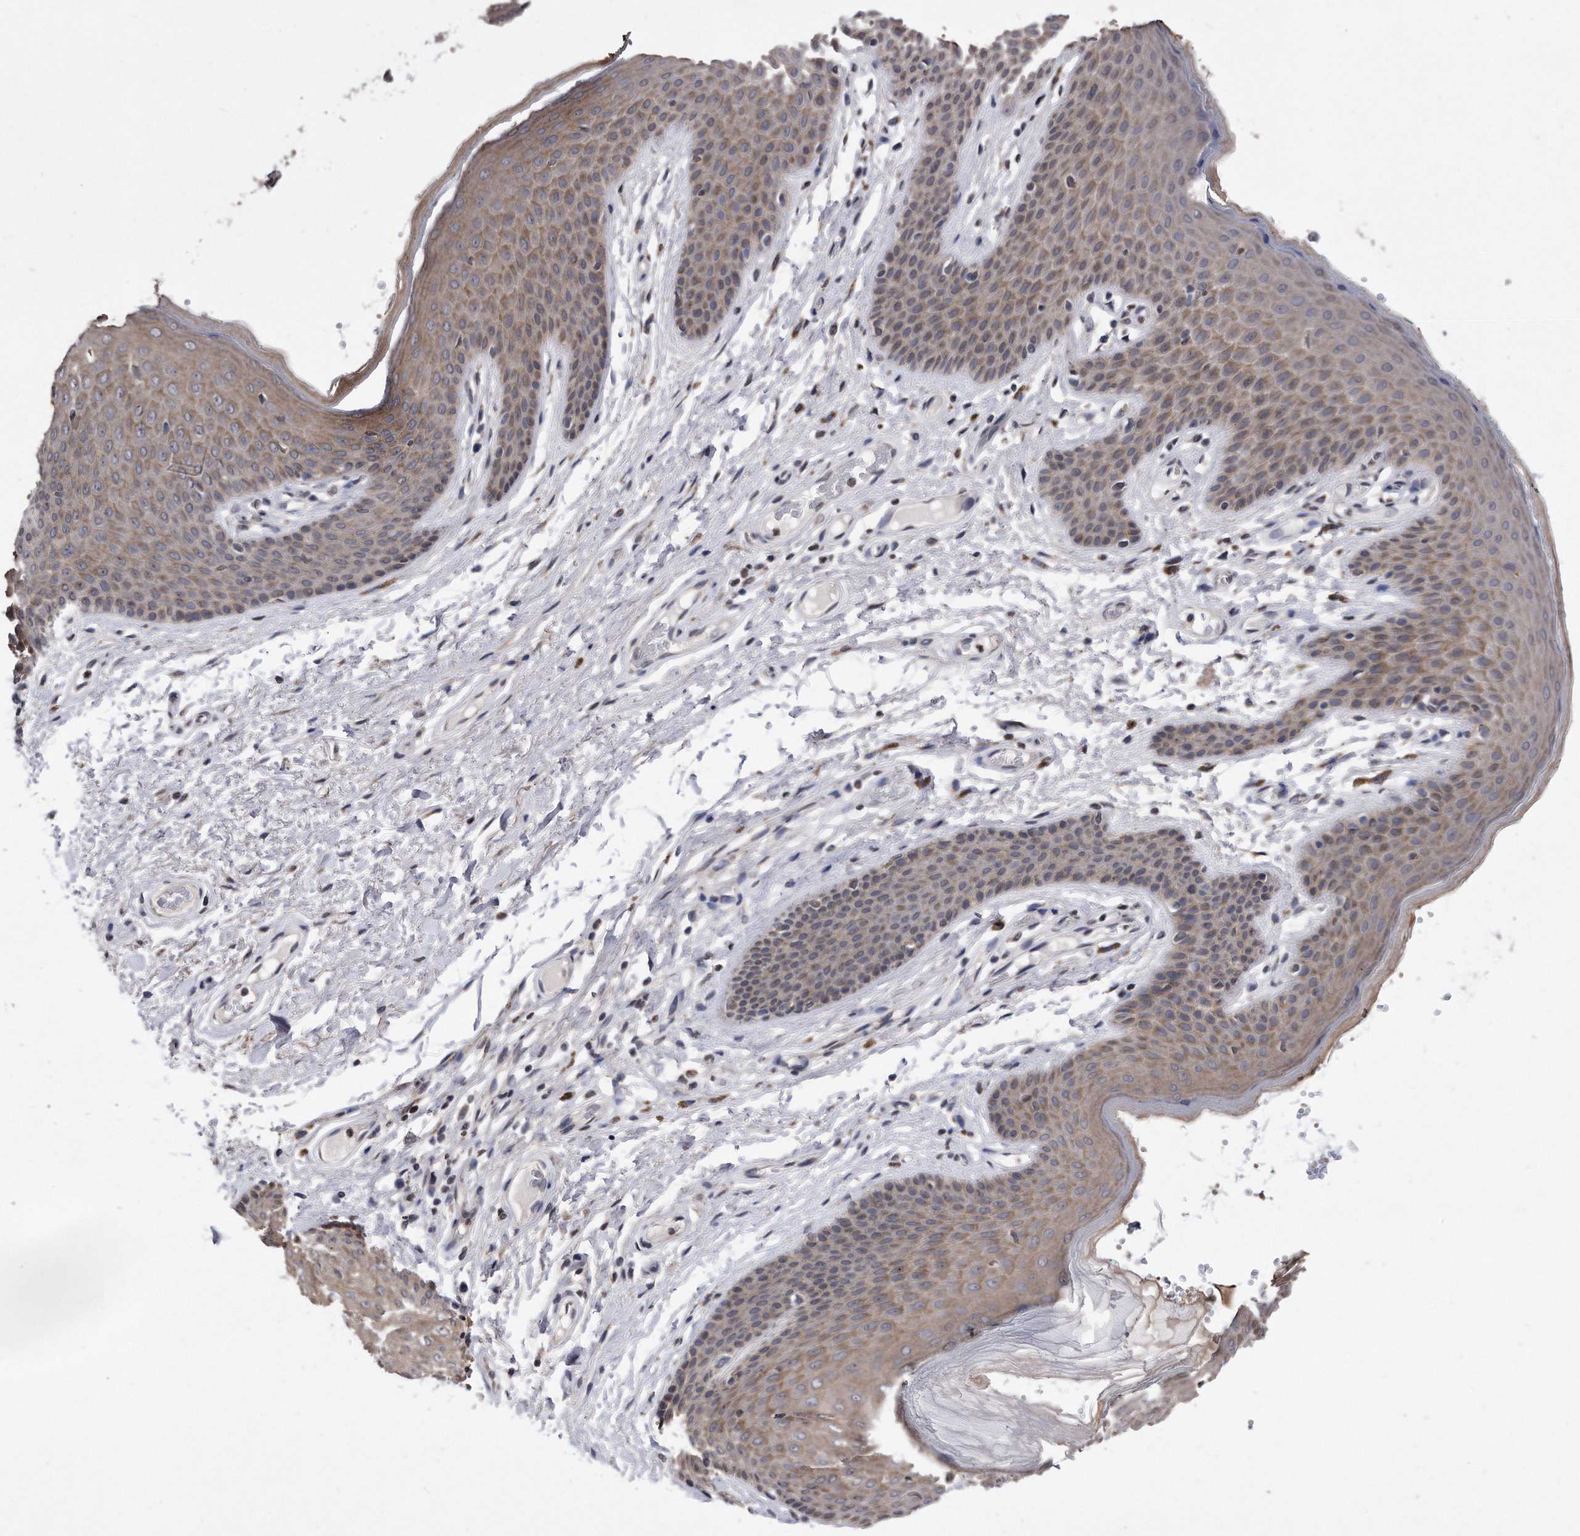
{"staining": {"intensity": "weak", "quantity": ">75%", "location": "cytoplasmic/membranous"}, "tissue": "skin", "cell_type": "Epidermal cells", "image_type": "normal", "snomed": [{"axis": "morphology", "description": "Normal tissue, NOS"}, {"axis": "topography", "description": "Anal"}], "caption": "High-magnification brightfield microscopy of benign skin stained with DAB (brown) and counterstained with hematoxylin (blue). epidermal cells exhibit weak cytoplasmic/membranous staining is seen in about>75% of cells. Nuclei are stained in blue.", "gene": "DAB1", "patient": {"sex": "male", "age": 74}}